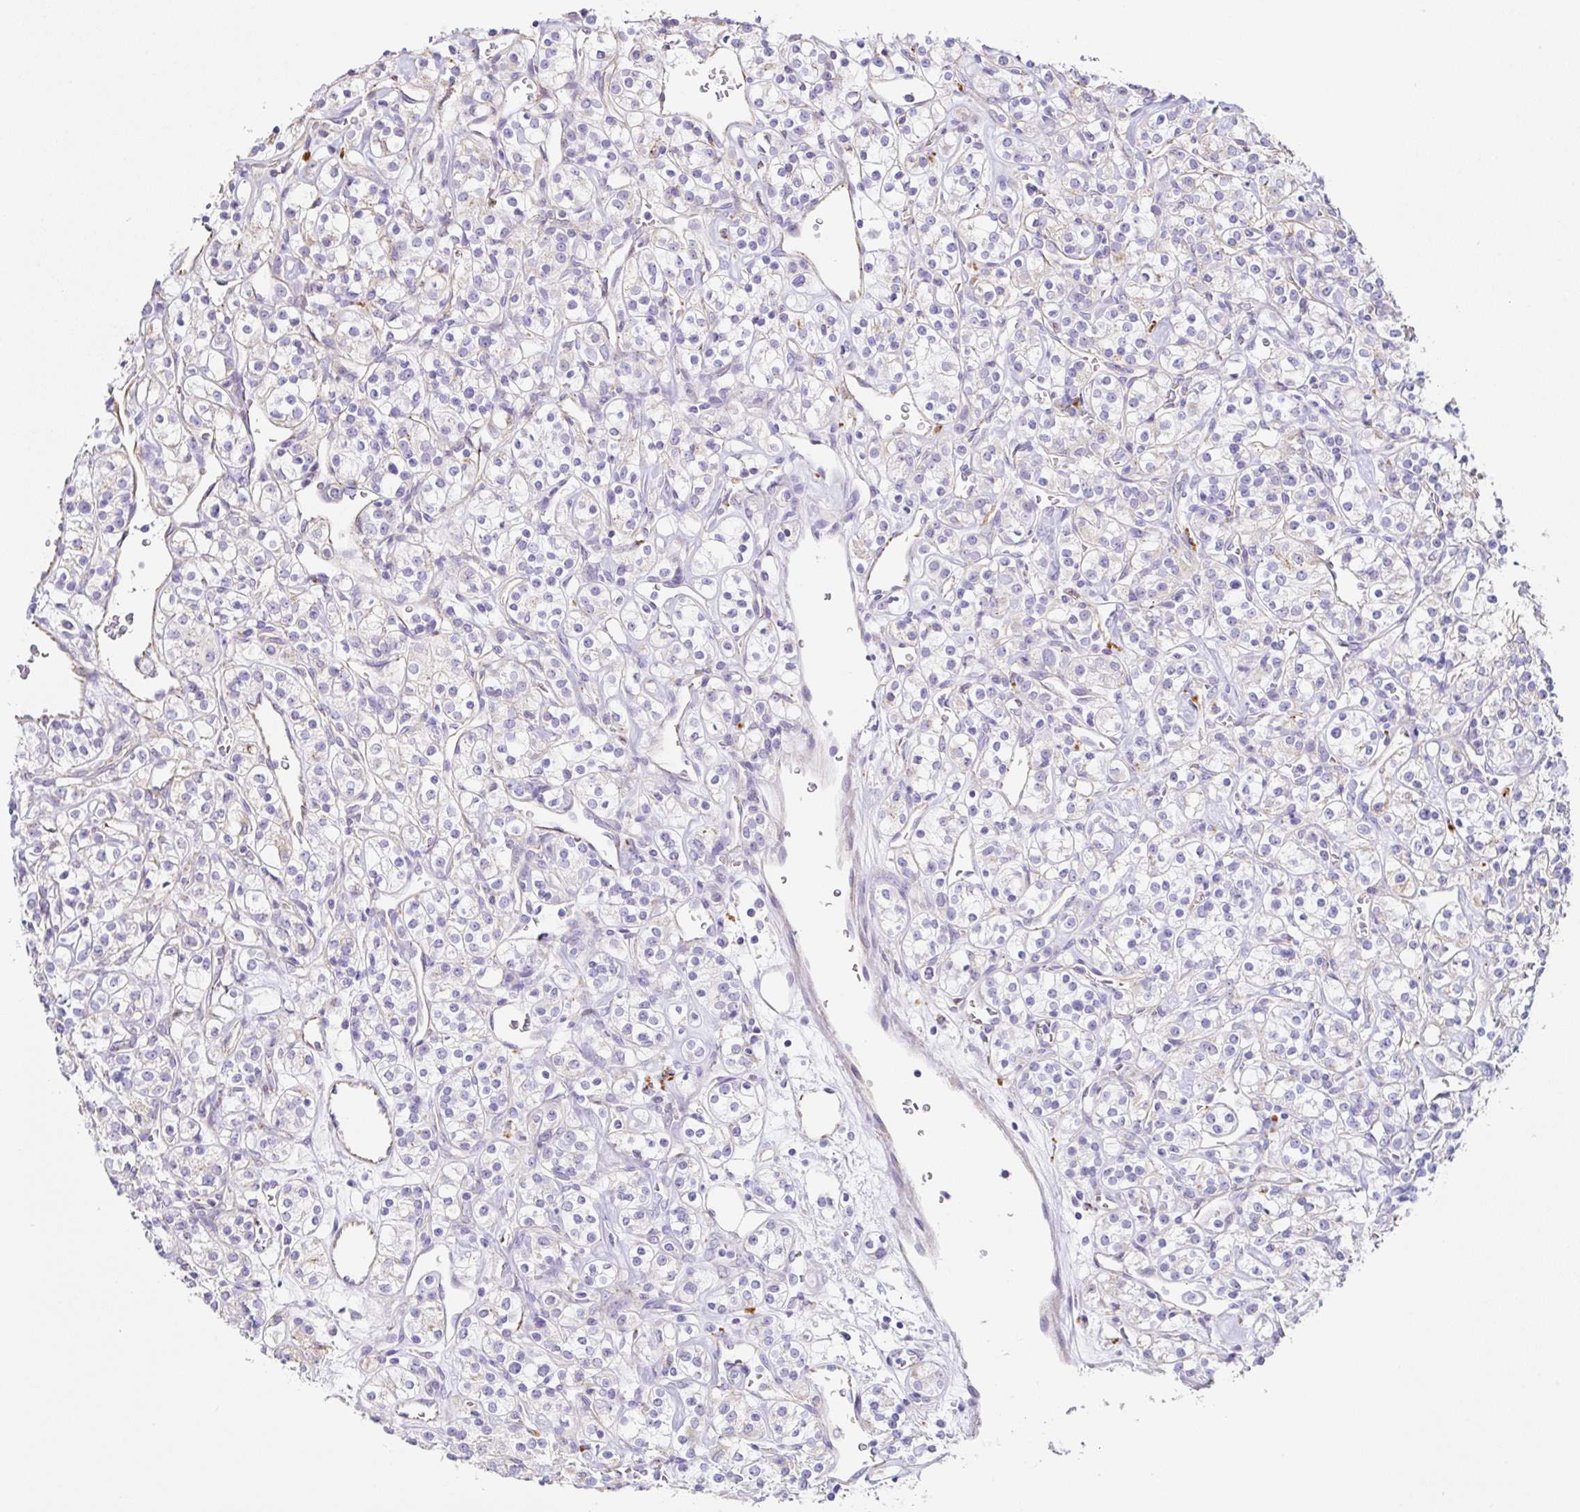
{"staining": {"intensity": "negative", "quantity": "none", "location": "none"}, "tissue": "renal cancer", "cell_type": "Tumor cells", "image_type": "cancer", "snomed": [{"axis": "morphology", "description": "Adenocarcinoma, NOS"}, {"axis": "topography", "description": "Kidney"}], "caption": "Histopathology image shows no significant protein expression in tumor cells of renal adenocarcinoma. The staining was performed using DAB (3,3'-diaminobenzidine) to visualize the protein expression in brown, while the nuclei were stained in blue with hematoxylin (Magnification: 20x).", "gene": "DKK4", "patient": {"sex": "male", "age": 77}}